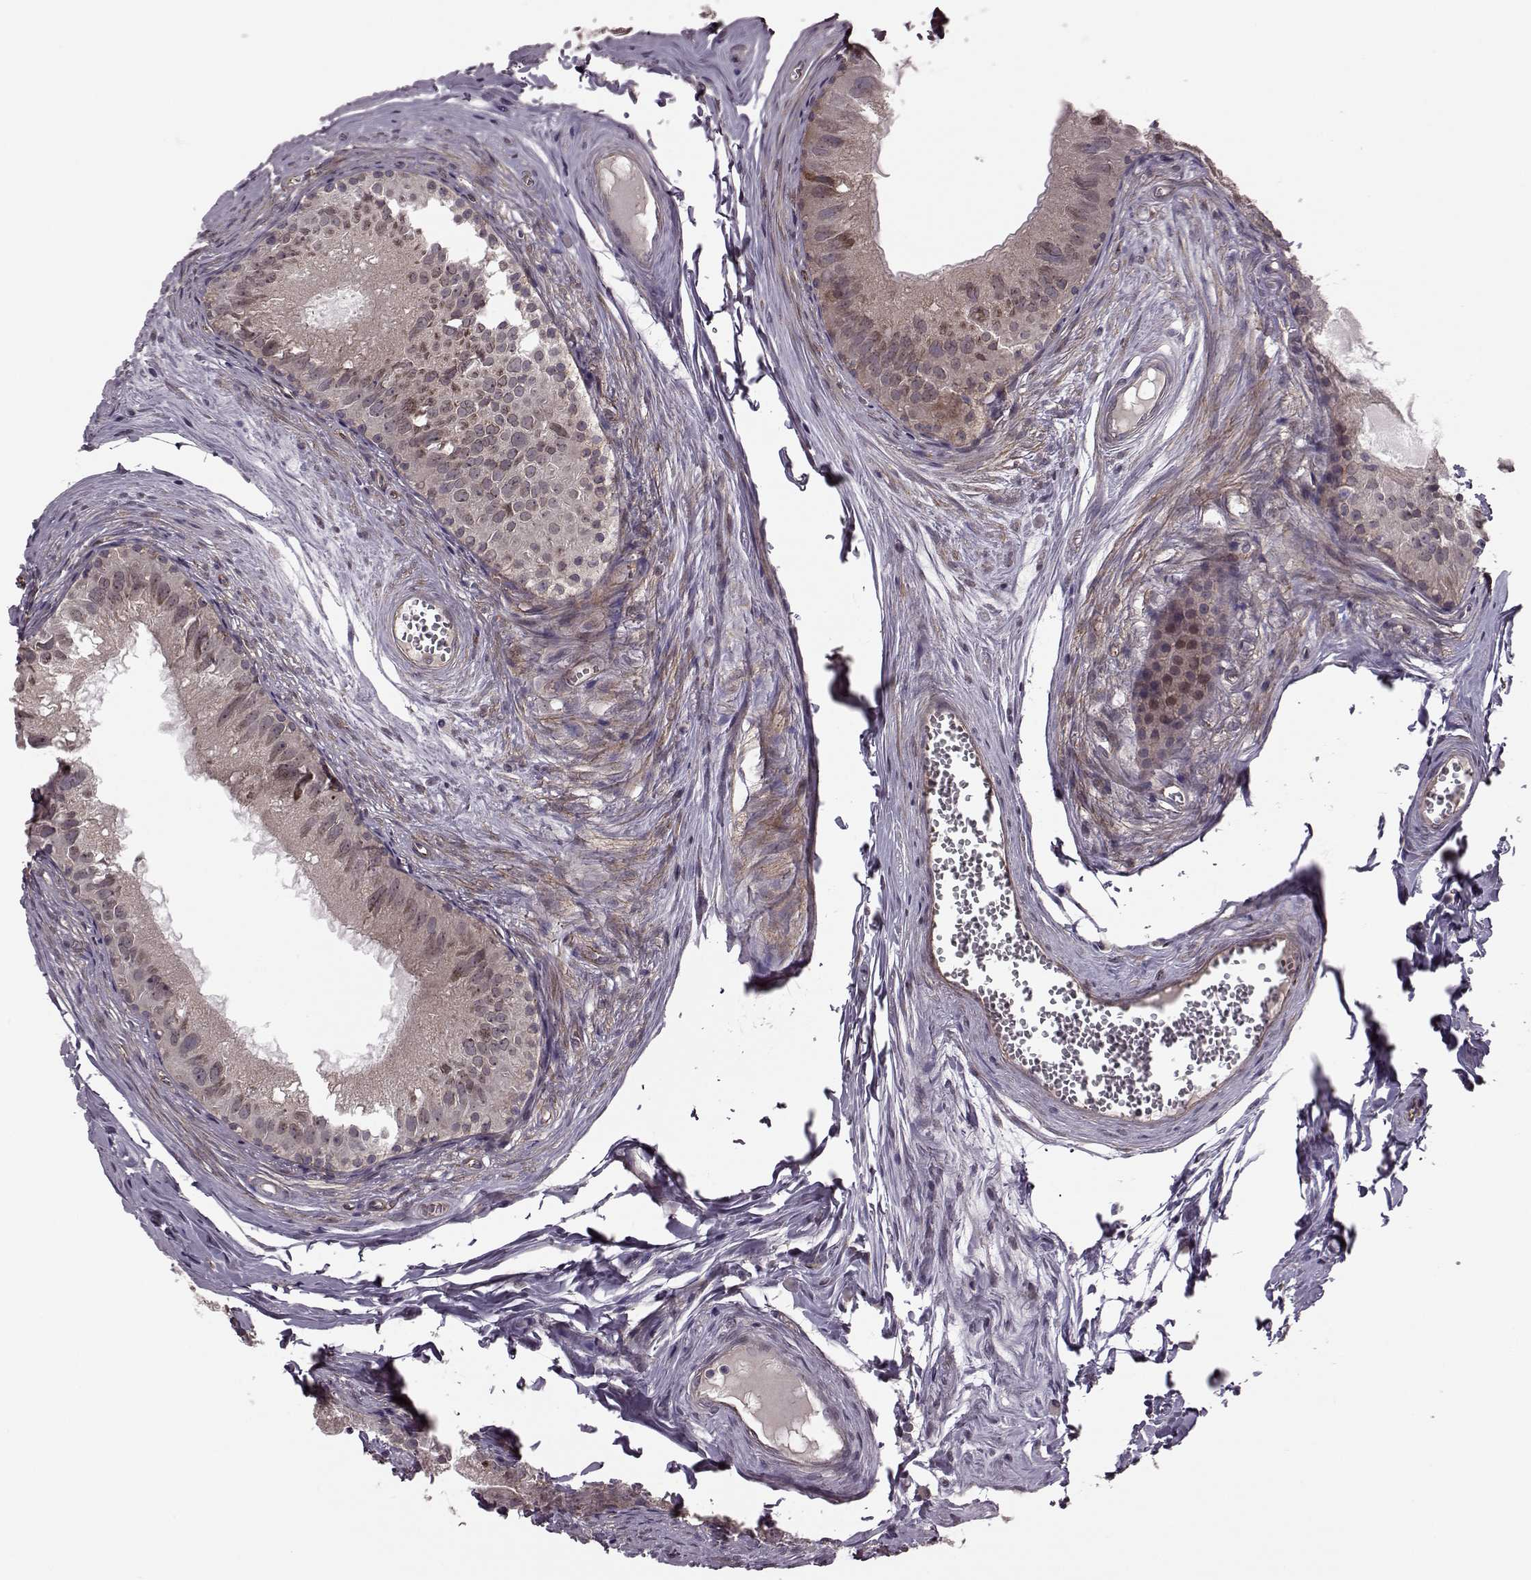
{"staining": {"intensity": "moderate", "quantity": "<25%", "location": "cytoplasmic/membranous"}, "tissue": "epididymis", "cell_type": "Glandular cells", "image_type": "normal", "snomed": [{"axis": "morphology", "description": "Normal tissue, NOS"}, {"axis": "topography", "description": "Epididymis"}], "caption": "IHC of benign human epididymis displays low levels of moderate cytoplasmic/membranous expression in approximately <25% of glandular cells. (Brightfield microscopy of DAB IHC at high magnification).", "gene": "SYNPO", "patient": {"sex": "male", "age": 45}}